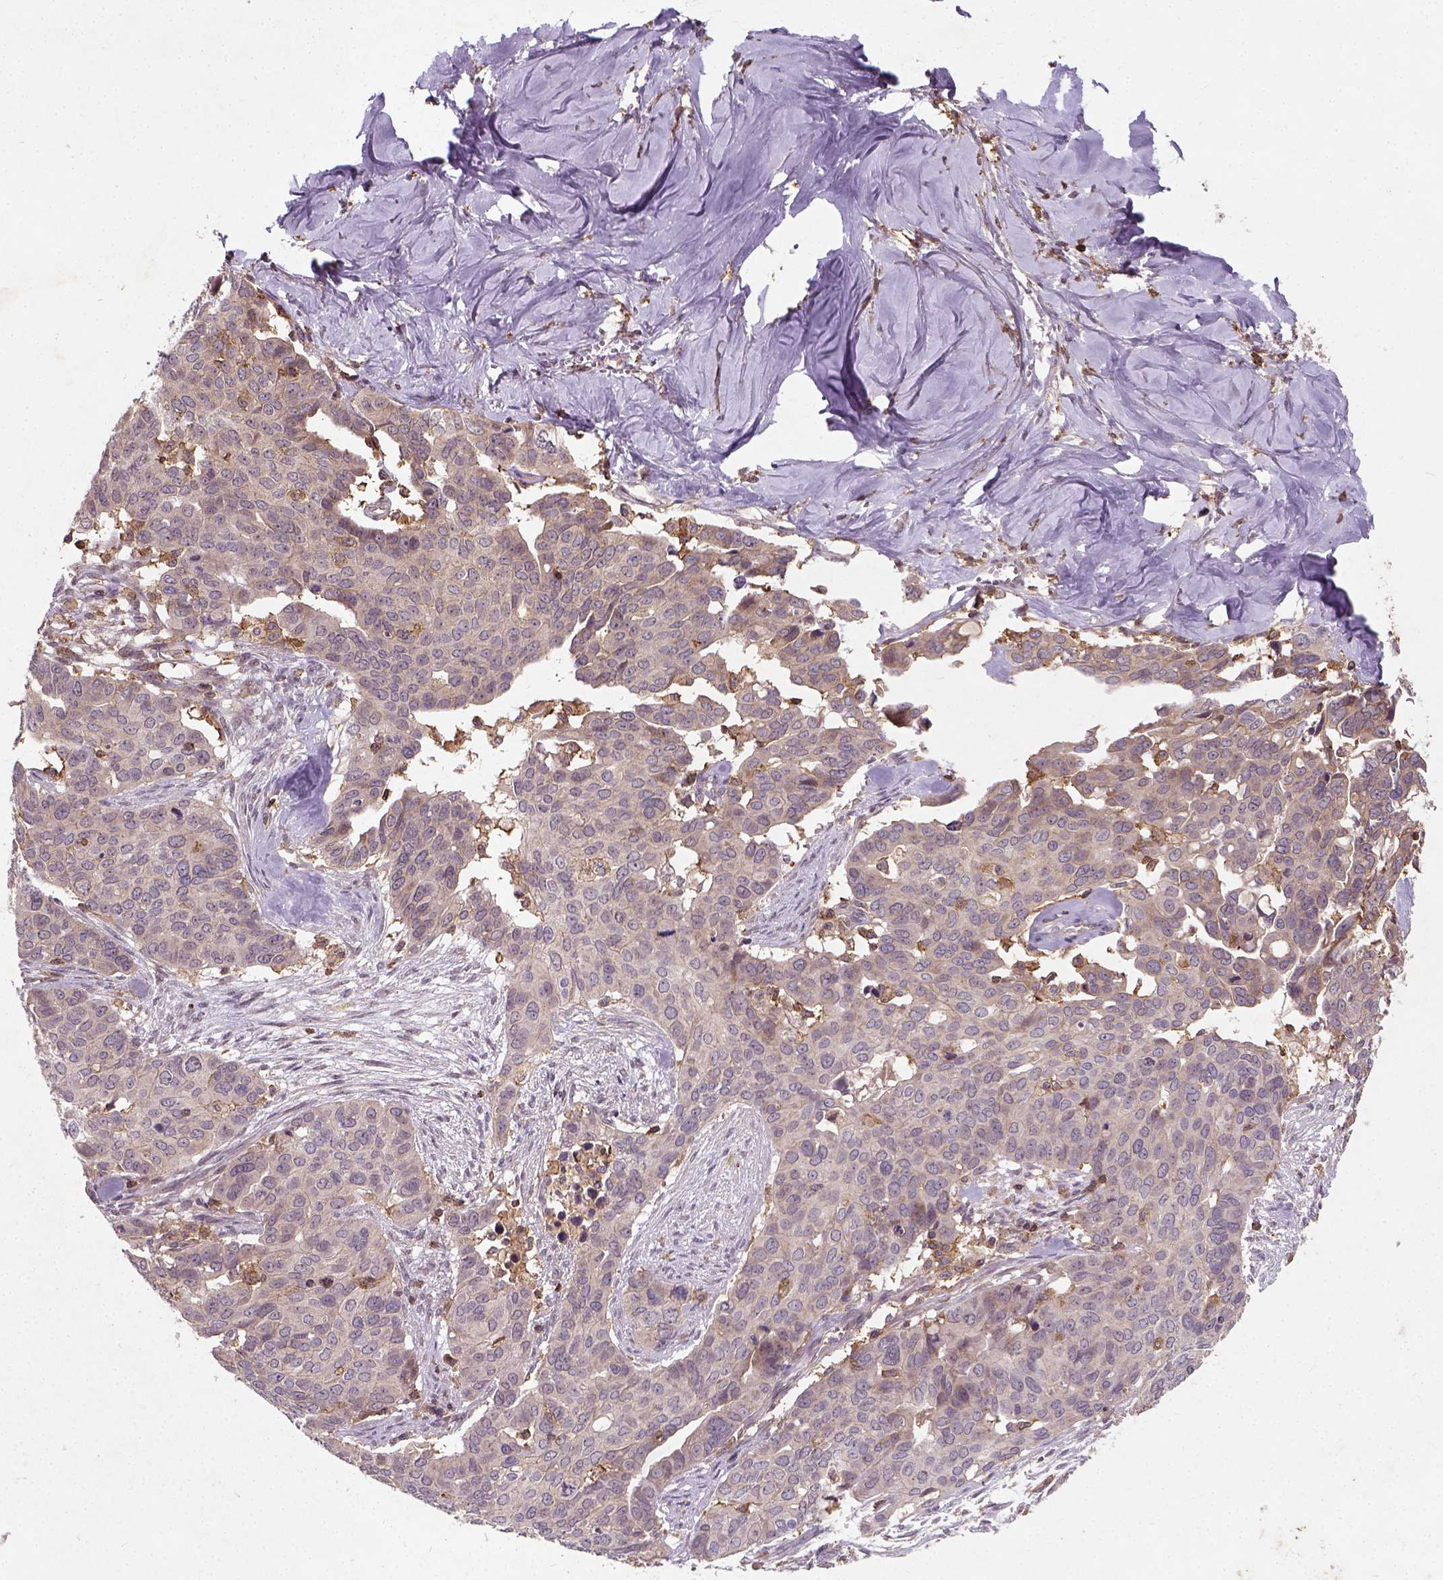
{"staining": {"intensity": "weak", "quantity": ">75%", "location": "cytoplasmic/membranous"}, "tissue": "ovarian cancer", "cell_type": "Tumor cells", "image_type": "cancer", "snomed": [{"axis": "morphology", "description": "Carcinoma, endometroid"}, {"axis": "topography", "description": "Ovary"}], "caption": "DAB (3,3'-diaminobenzidine) immunohistochemical staining of human ovarian cancer (endometroid carcinoma) displays weak cytoplasmic/membranous protein positivity in approximately >75% of tumor cells.", "gene": "CAMKK1", "patient": {"sex": "female", "age": 78}}